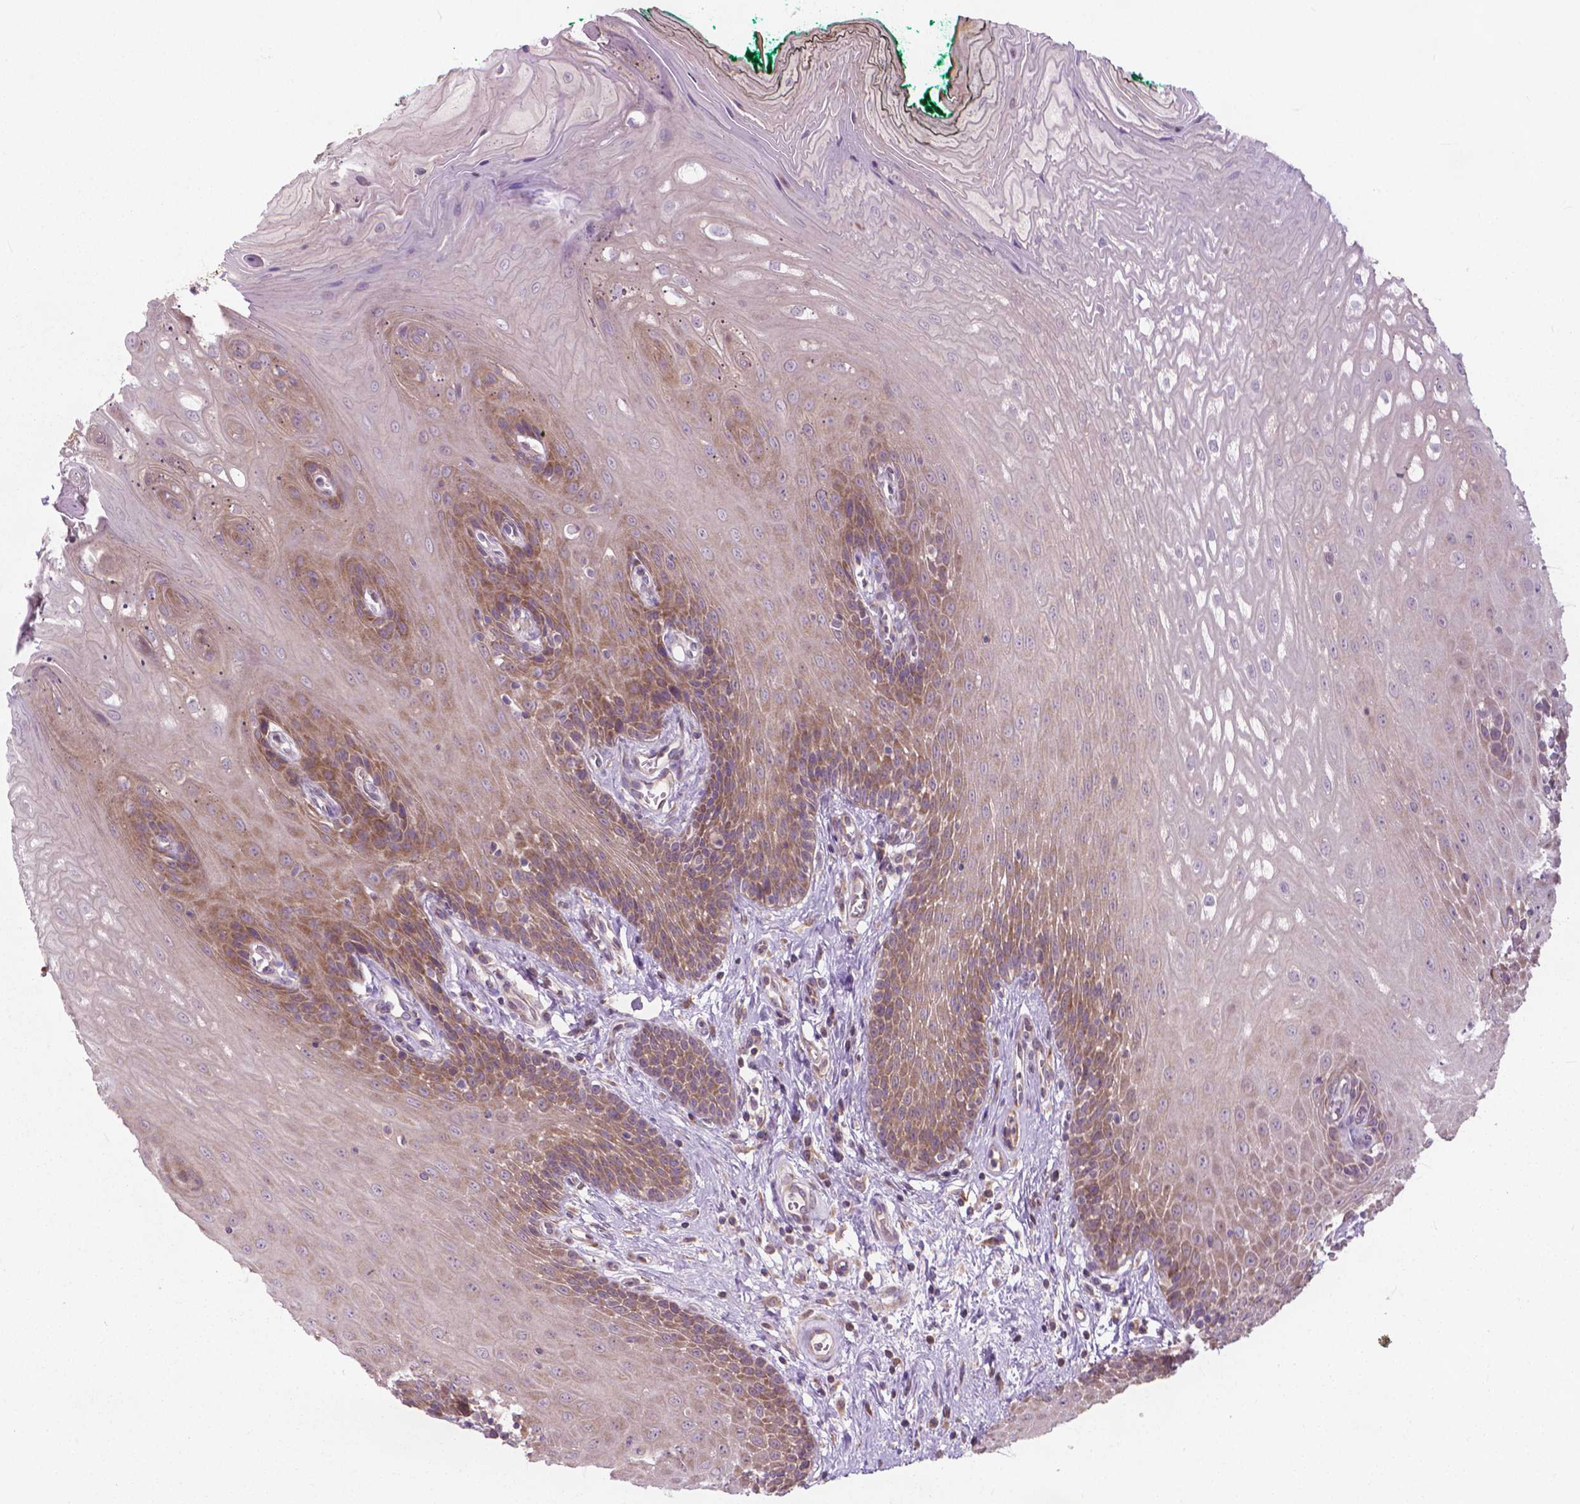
{"staining": {"intensity": "moderate", "quantity": "25%-75%", "location": "cytoplasmic/membranous"}, "tissue": "oral mucosa", "cell_type": "Squamous epithelial cells", "image_type": "normal", "snomed": [{"axis": "morphology", "description": "Normal tissue, NOS"}, {"axis": "topography", "description": "Oral tissue"}], "caption": "Protein staining of normal oral mucosa demonstrates moderate cytoplasmic/membranous positivity in approximately 25%-75% of squamous epithelial cells. The staining was performed using DAB to visualize the protein expression in brown, while the nuclei were stained in blue with hematoxylin (Magnification: 20x).", "gene": "NUDT1", "patient": {"sex": "female", "age": 68}}